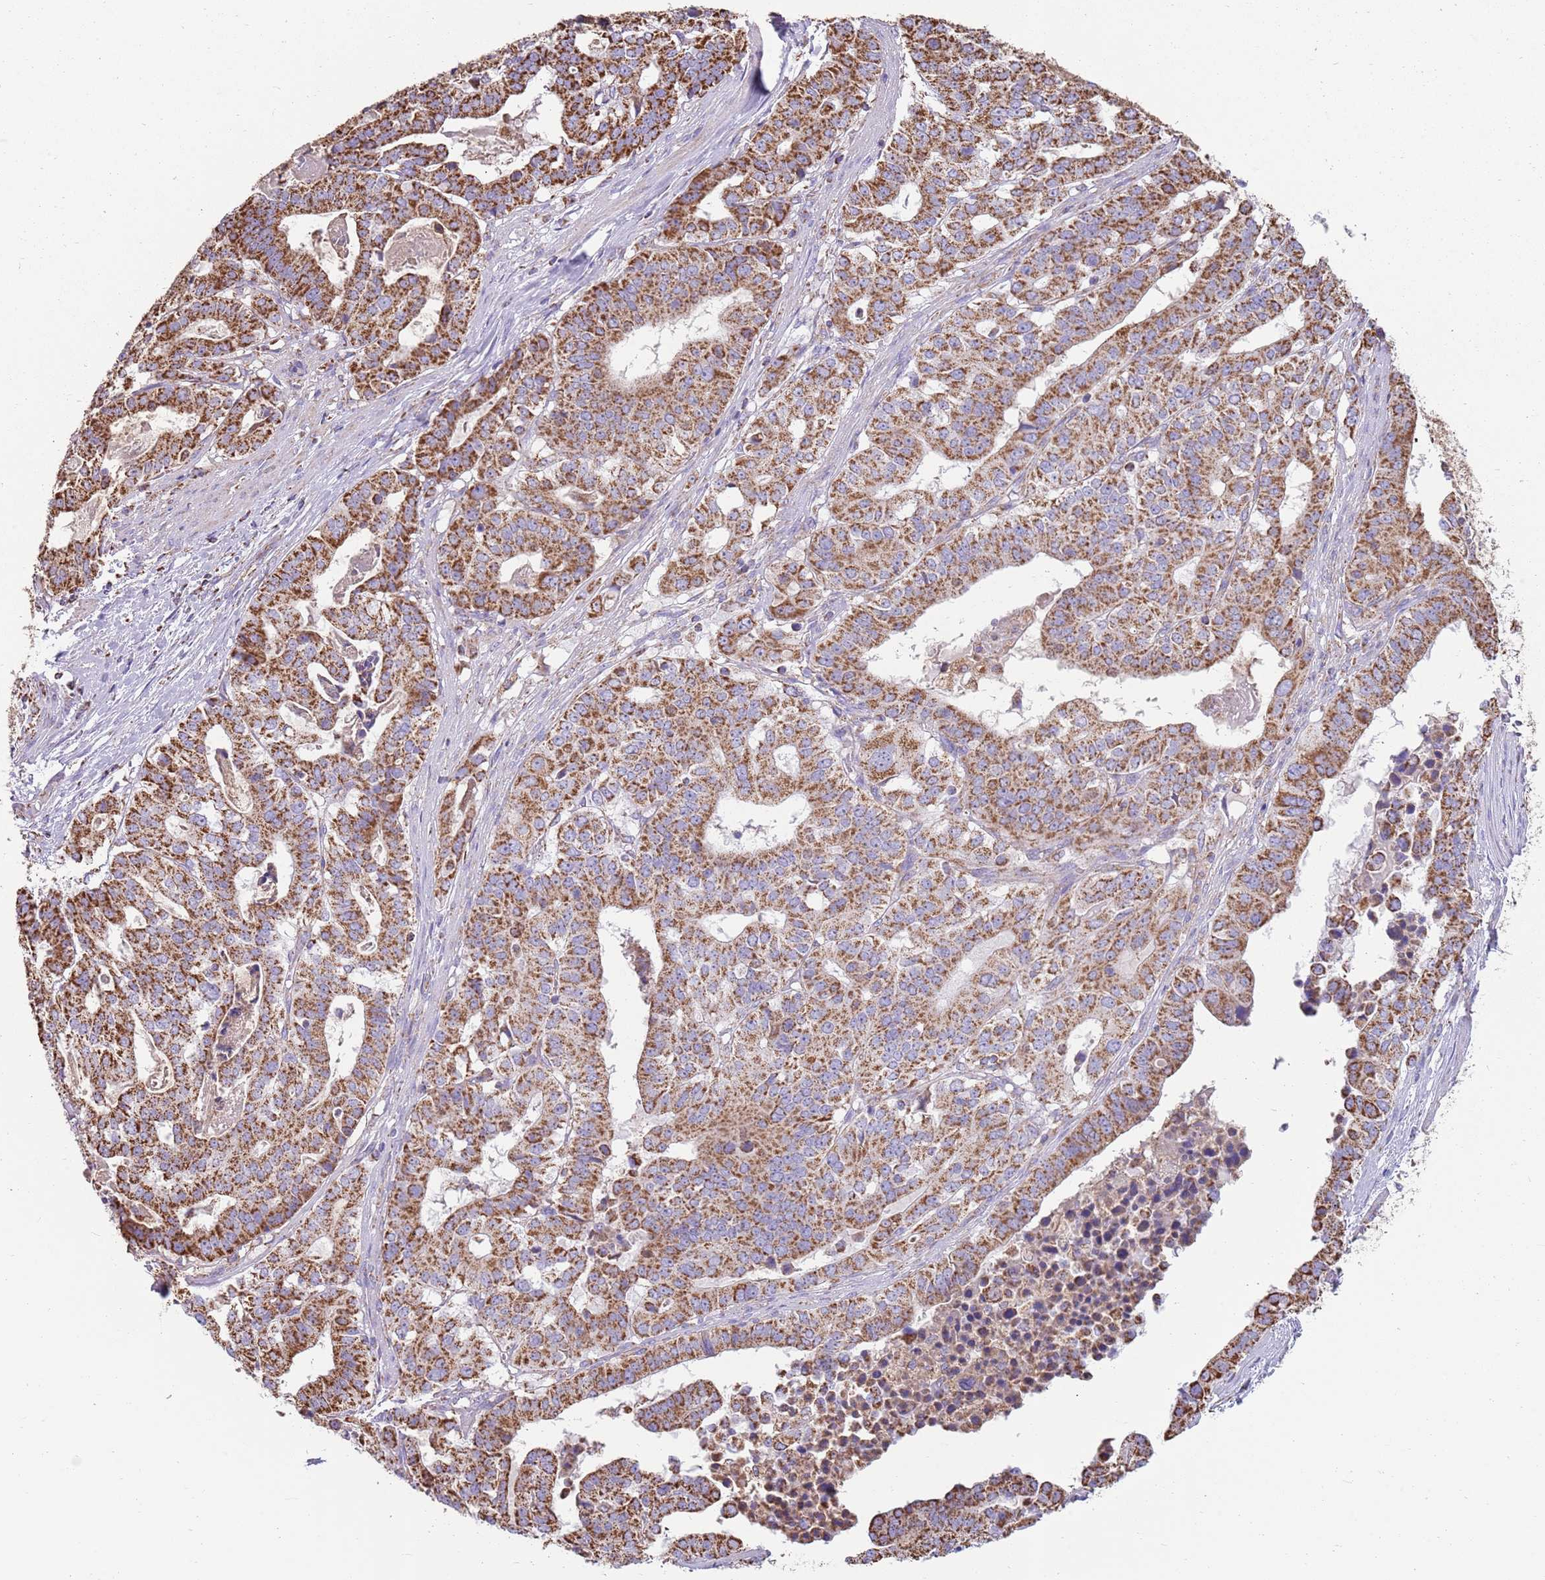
{"staining": {"intensity": "strong", "quantity": ">75%", "location": "cytoplasmic/membranous"}, "tissue": "stomach cancer", "cell_type": "Tumor cells", "image_type": "cancer", "snomed": [{"axis": "morphology", "description": "Adenocarcinoma, NOS"}, {"axis": "topography", "description": "Stomach"}], "caption": "IHC staining of stomach cancer, which exhibits high levels of strong cytoplasmic/membranous staining in about >75% of tumor cells indicating strong cytoplasmic/membranous protein staining. The staining was performed using DAB (3,3'-diaminobenzidine) (brown) for protein detection and nuclei were counterstained in hematoxylin (blue).", "gene": "TTLL1", "patient": {"sex": "male", "age": 48}}